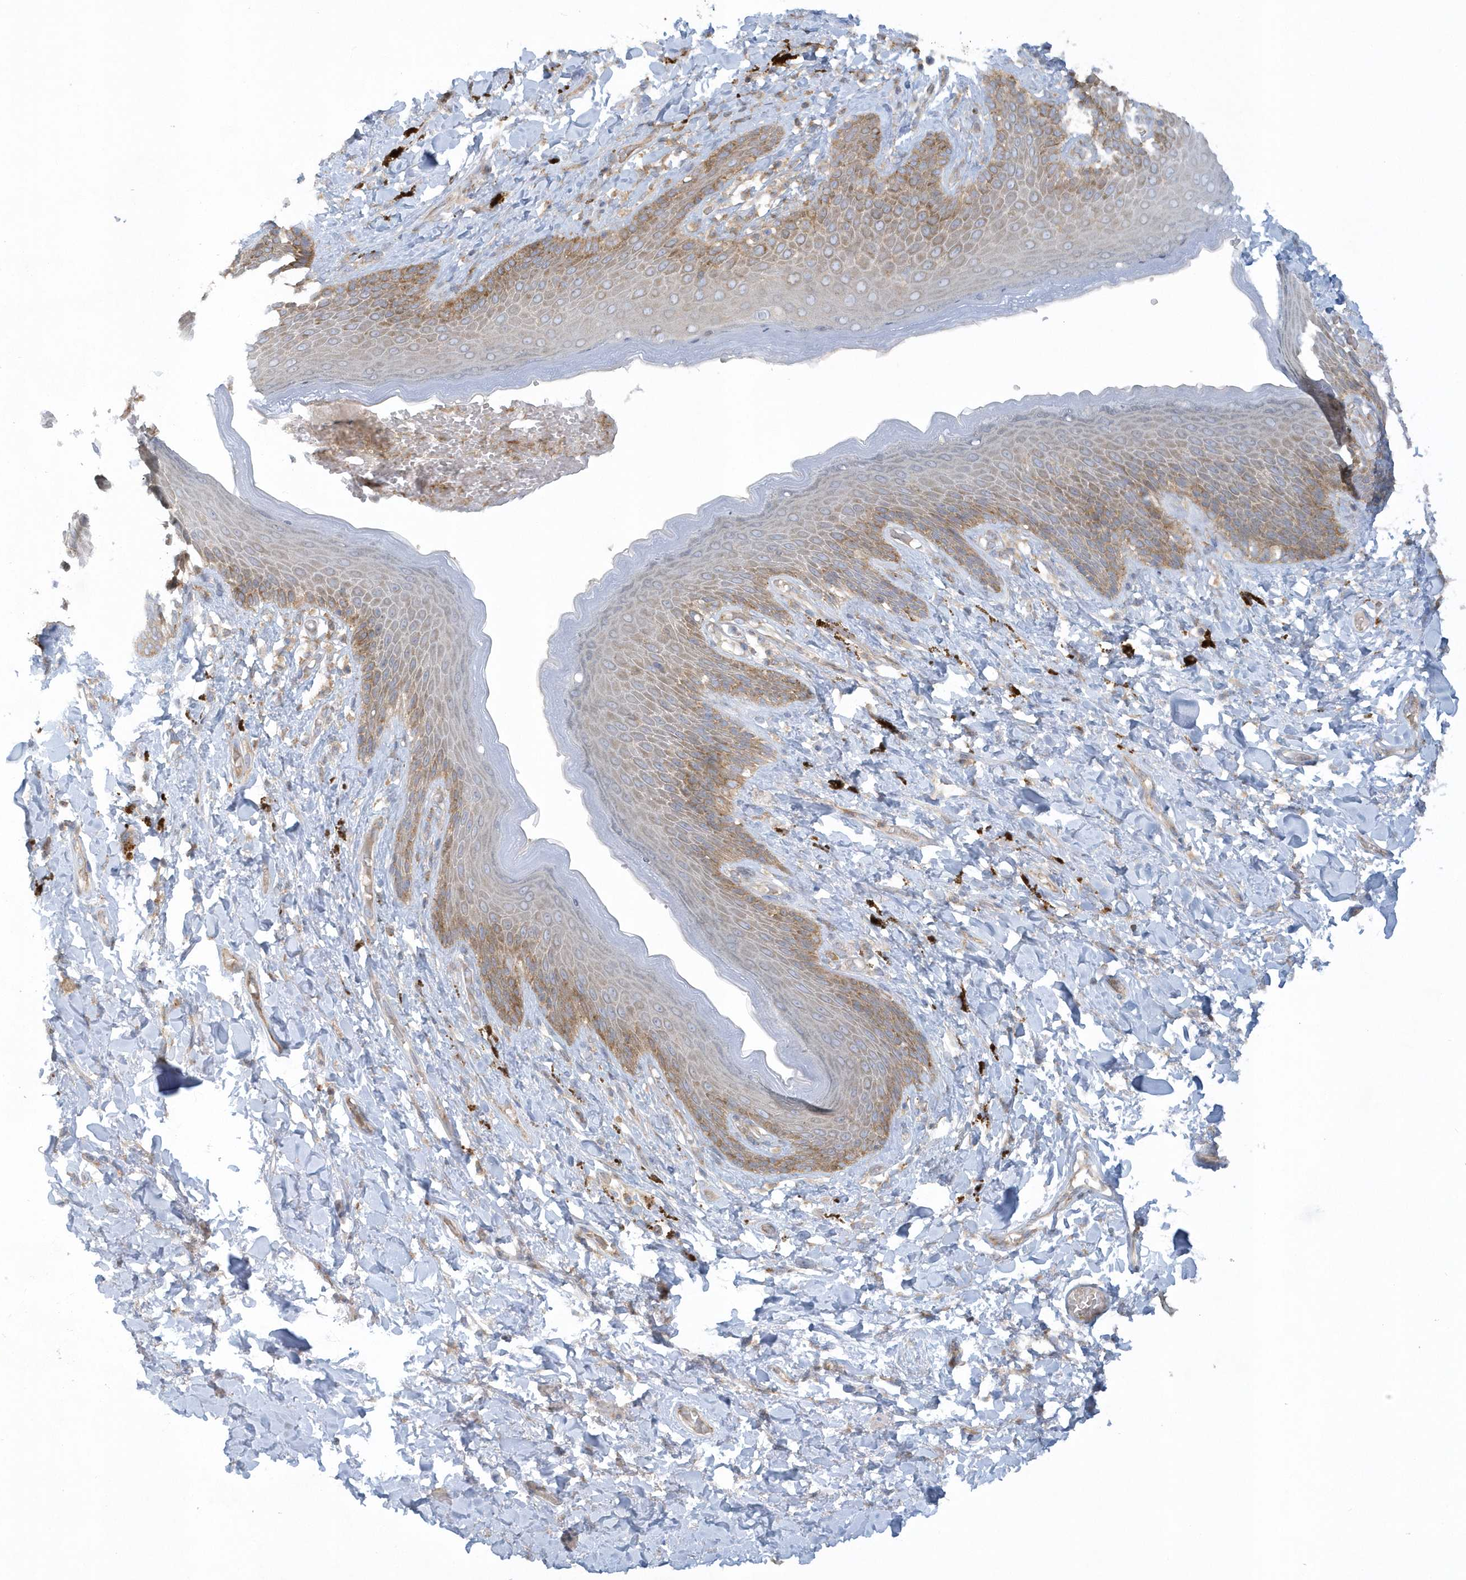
{"staining": {"intensity": "moderate", "quantity": "25%-75%", "location": "cytoplasmic/membranous"}, "tissue": "skin", "cell_type": "Epidermal cells", "image_type": "normal", "snomed": [{"axis": "morphology", "description": "Normal tissue, NOS"}, {"axis": "topography", "description": "Anal"}], "caption": "DAB immunohistochemical staining of normal skin shows moderate cytoplasmic/membranous protein positivity in about 25%-75% of epidermal cells.", "gene": "CNOT10", "patient": {"sex": "female", "age": 78}}